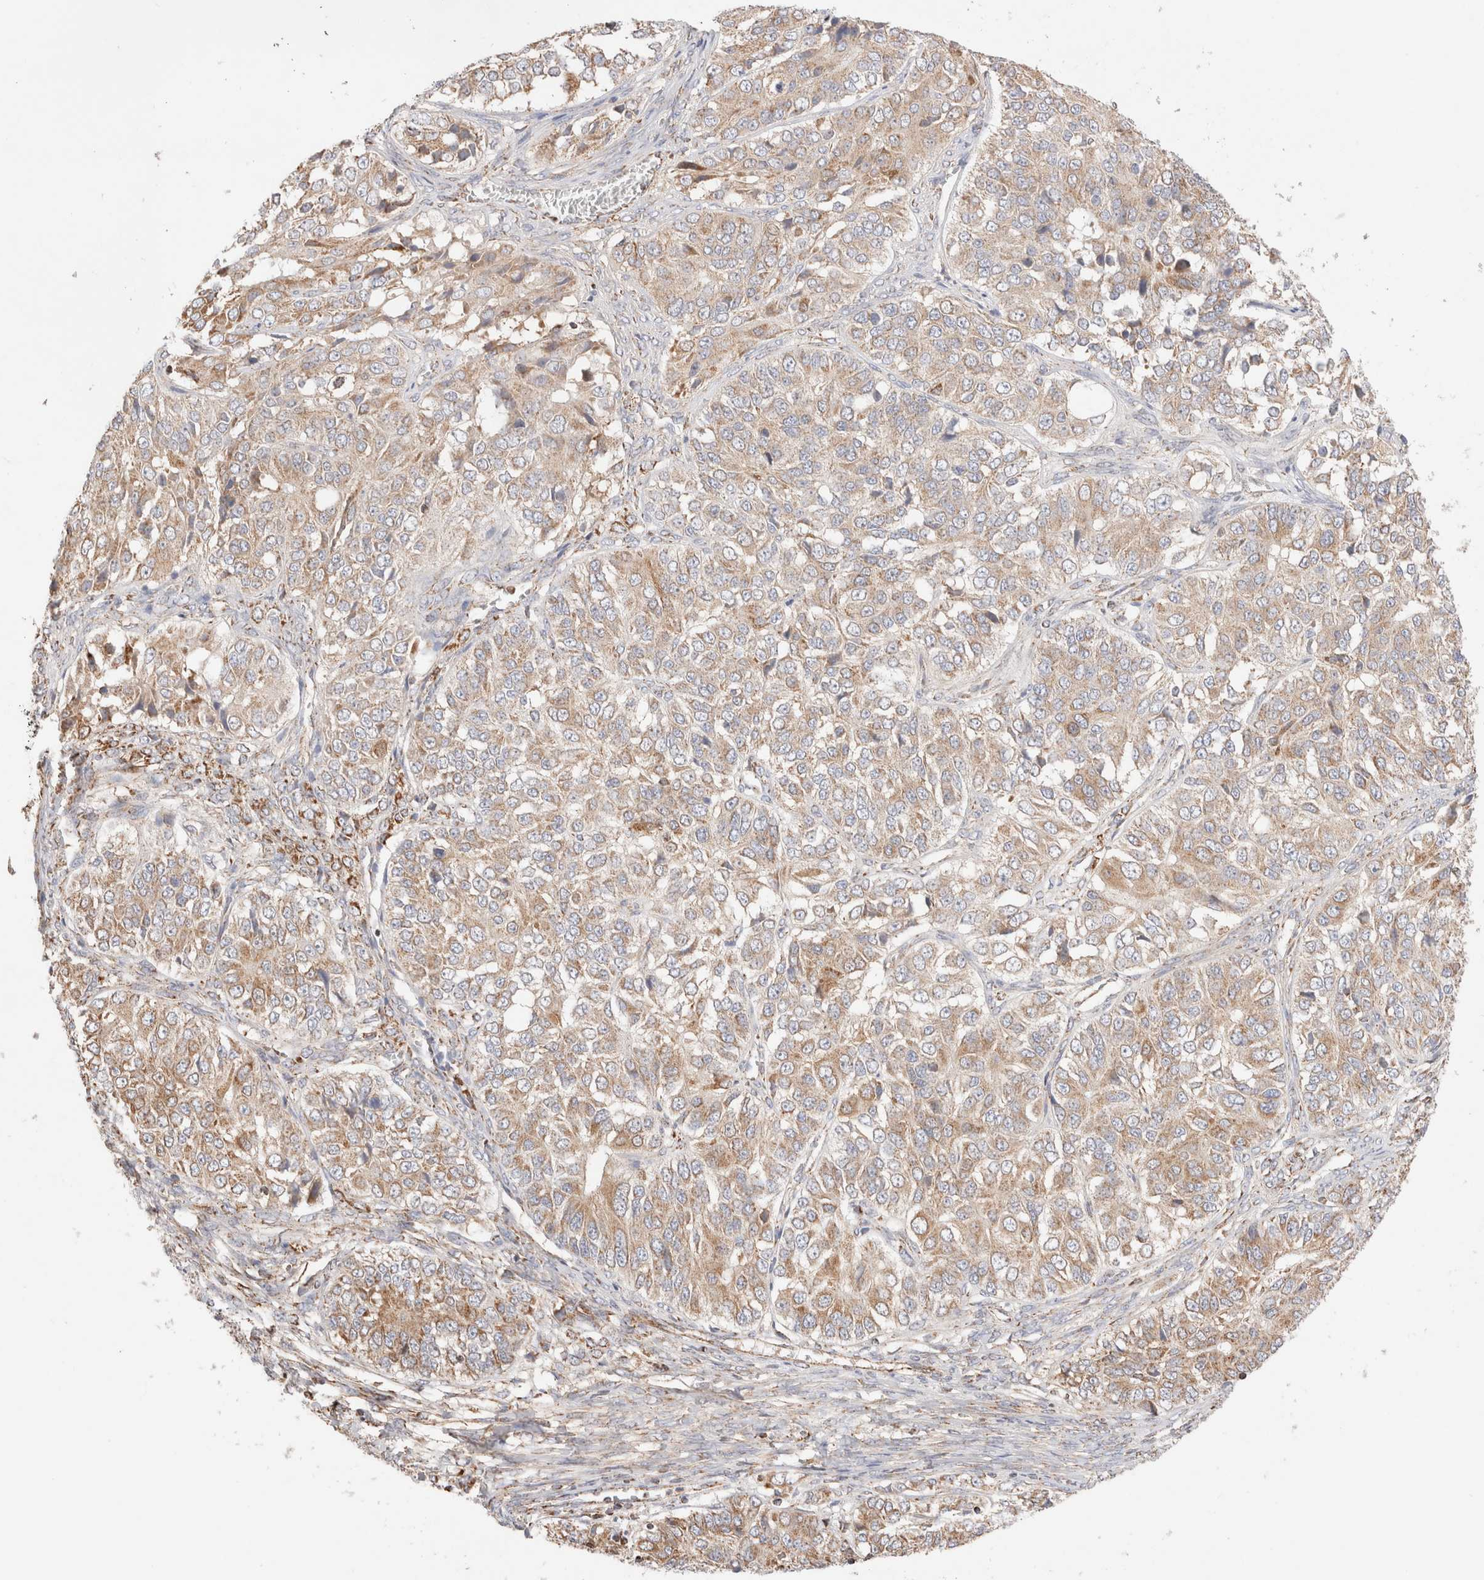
{"staining": {"intensity": "weak", "quantity": ">75%", "location": "cytoplasmic/membranous"}, "tissue": "ovarian cancer", "cell_type": "Tumor cells", "image_type": "cancer", "snomed": [{"axis": "morphology", "description": "Carcinoma, endometroid"}, {"axis": "topography", "description": "Ovary"}], "caption": "Immunohistochemistry (IHC) (DAB (3,3'-diaminobenzidine)) staining of human ovarian endometroid carcinoma displays weak cytoplasmic/membranous protein positivity in approximately >75% of tumor cells.", "gene": "TMPPE", "patient": {"sex": "female", "age": 51}}